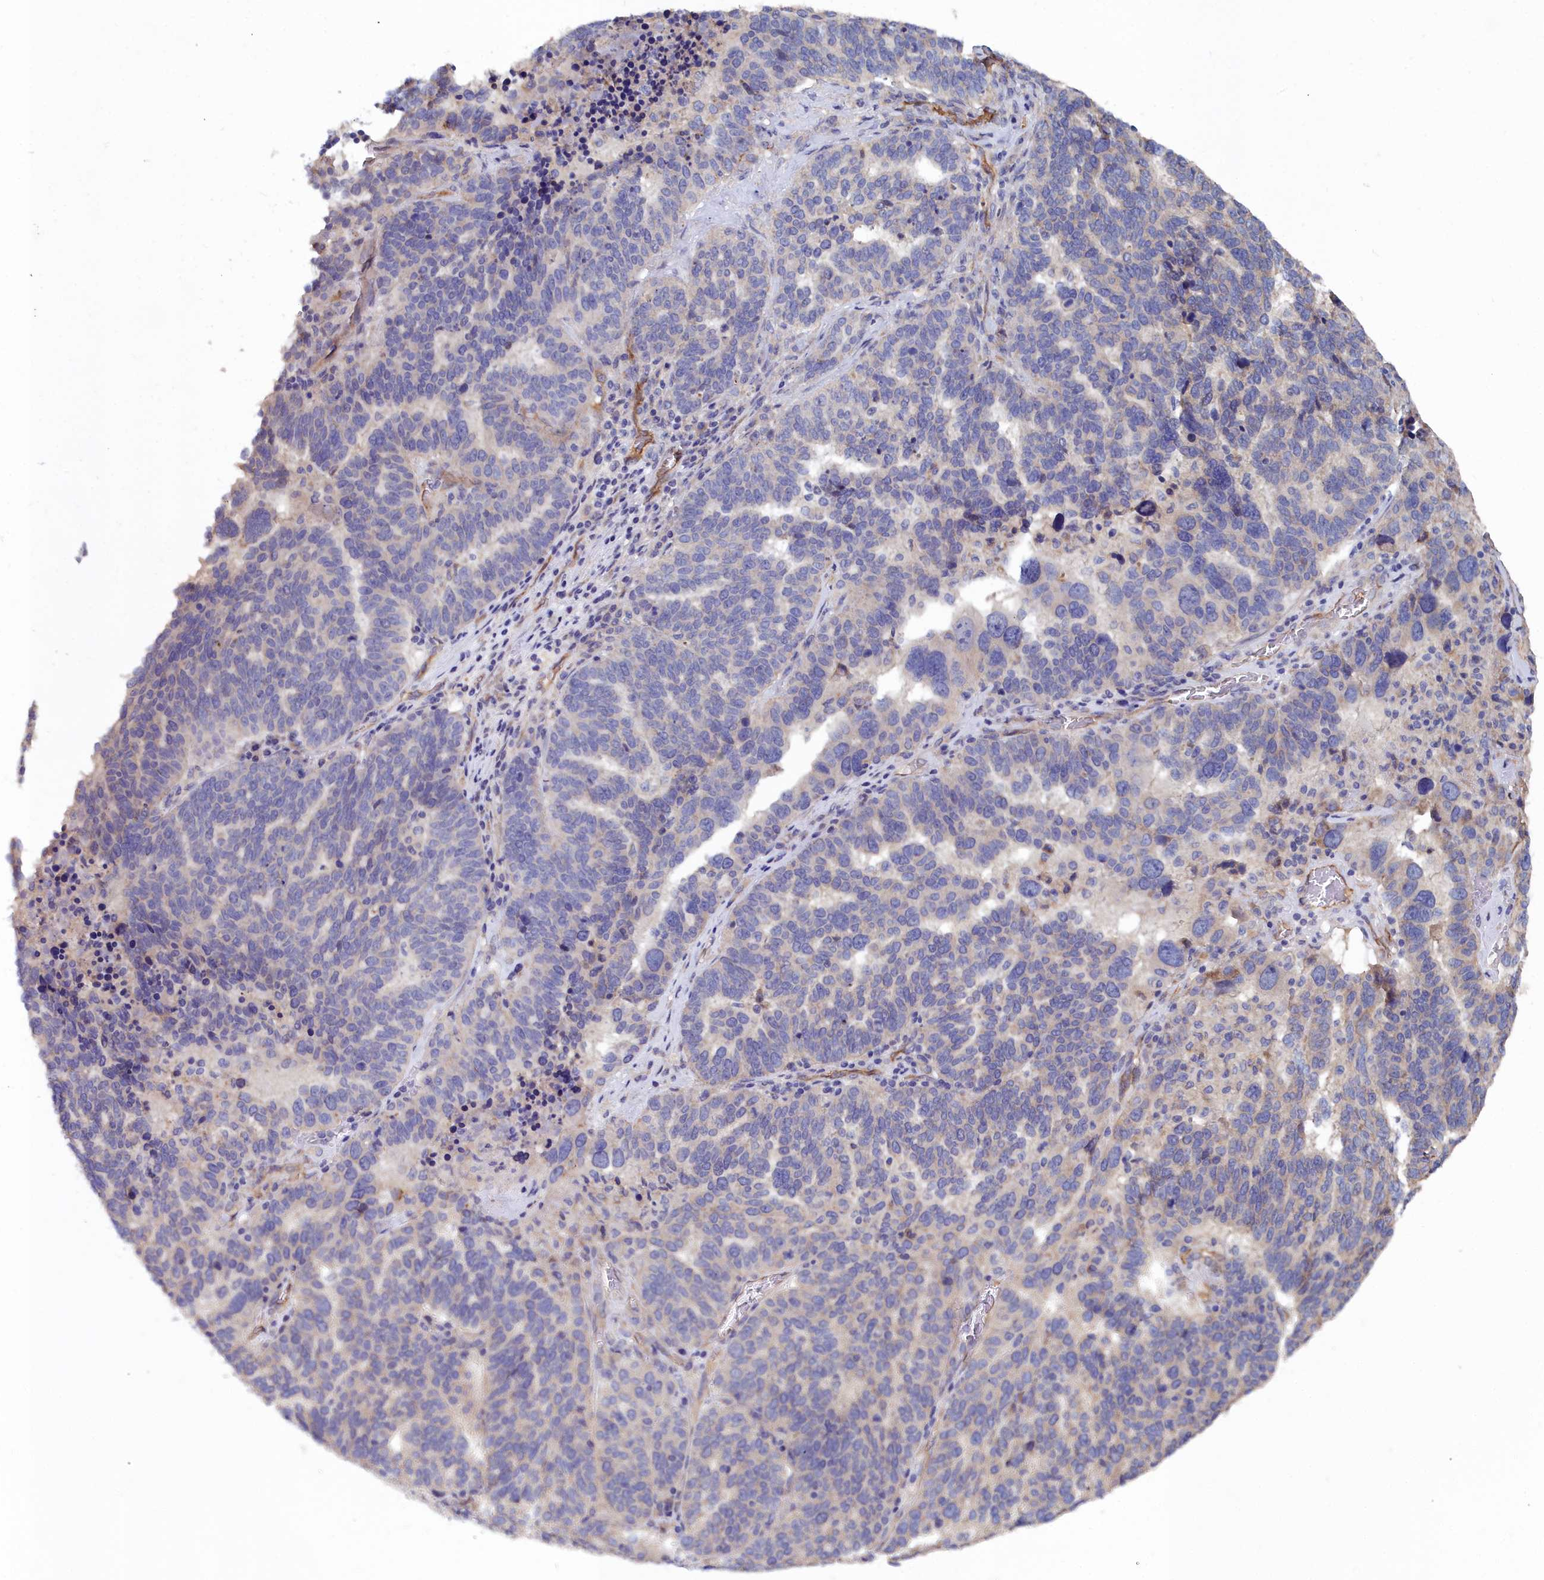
{"staining": {"intensity": "negative", "quantity": "none", "location": "none"}, "tissue": "ovarian cancer", "cell_type": "Tumor cells", "image_type": "cancer", "snomed": [{"axis": "morphology", "description": "Cystadenocarcinoma, serous, NOS"}, {"axis": "topography", "description": "Ovary"}], "caption": "Histopathology image shows no protein expression in tumor cells of ovarian cancer (serous cystadenocarcinoma) tissue. (Immunohistochemistry, brightfield microscopy, high magnification).", "gene": "RDX", "patient": {"sex": "female", "age": 59}}